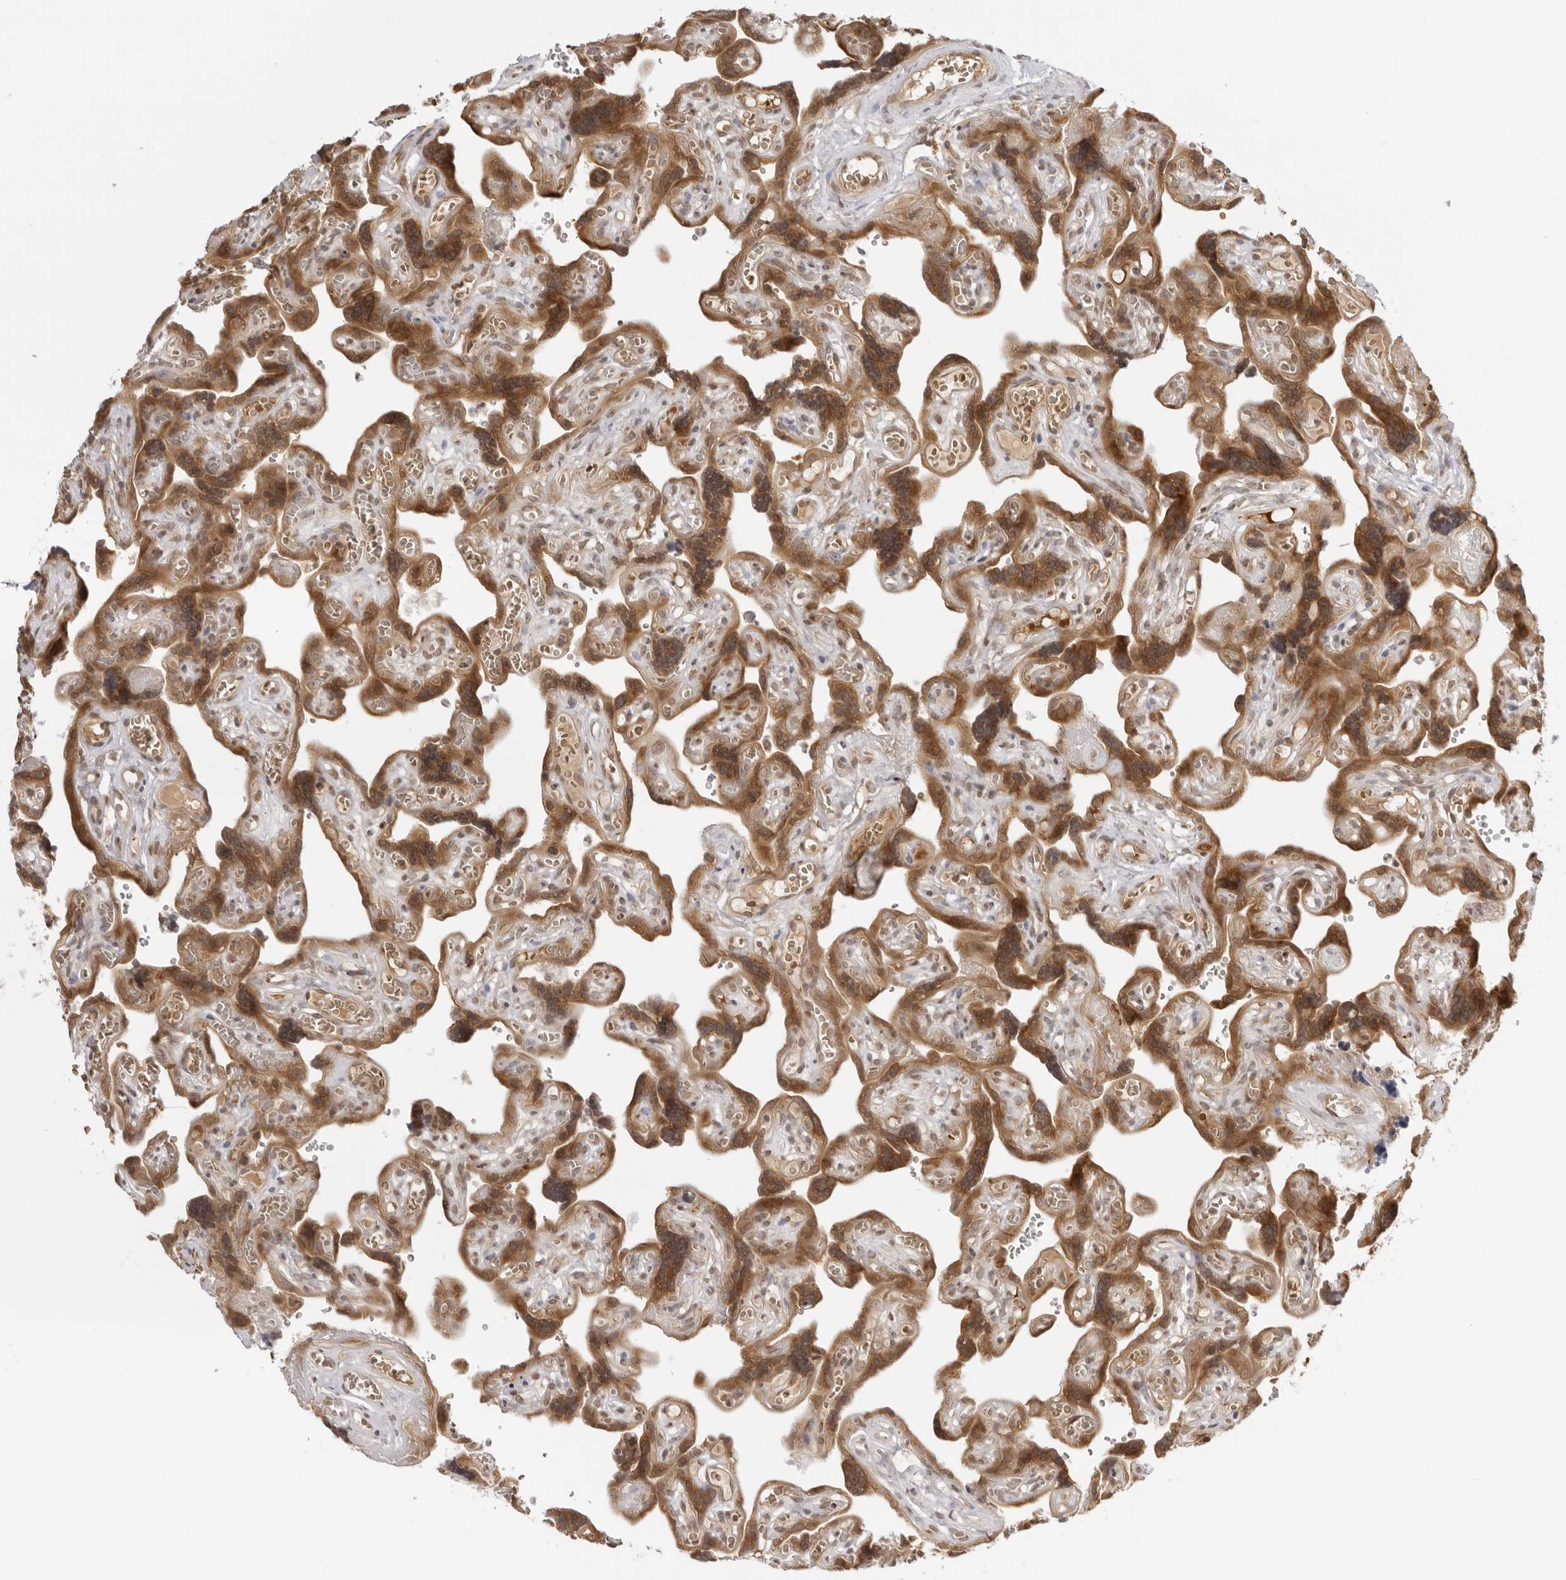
{"staining": {"intensity": "strong", "quantity": ">75%", "location": "cytoplasmic/membranous"}, "tissue": "placenta", "cell_type": "Decidual cells", "image_type": "normal", "snomed": [{"axis": "morphology", "description": "Normal tissue, NOS"}, {"axis": "topography", "description": "Placenta"}], "caption": "Immunohistochemistry micrograph of unremarkable human placenta stained for a protein (brown), which exhibits high levels of strong cytoplasmic/membranous positivity in approximately >75% of decidual cells.", "gene": "PRRC2C", "patient": {"sex": "female", "age": 30}}